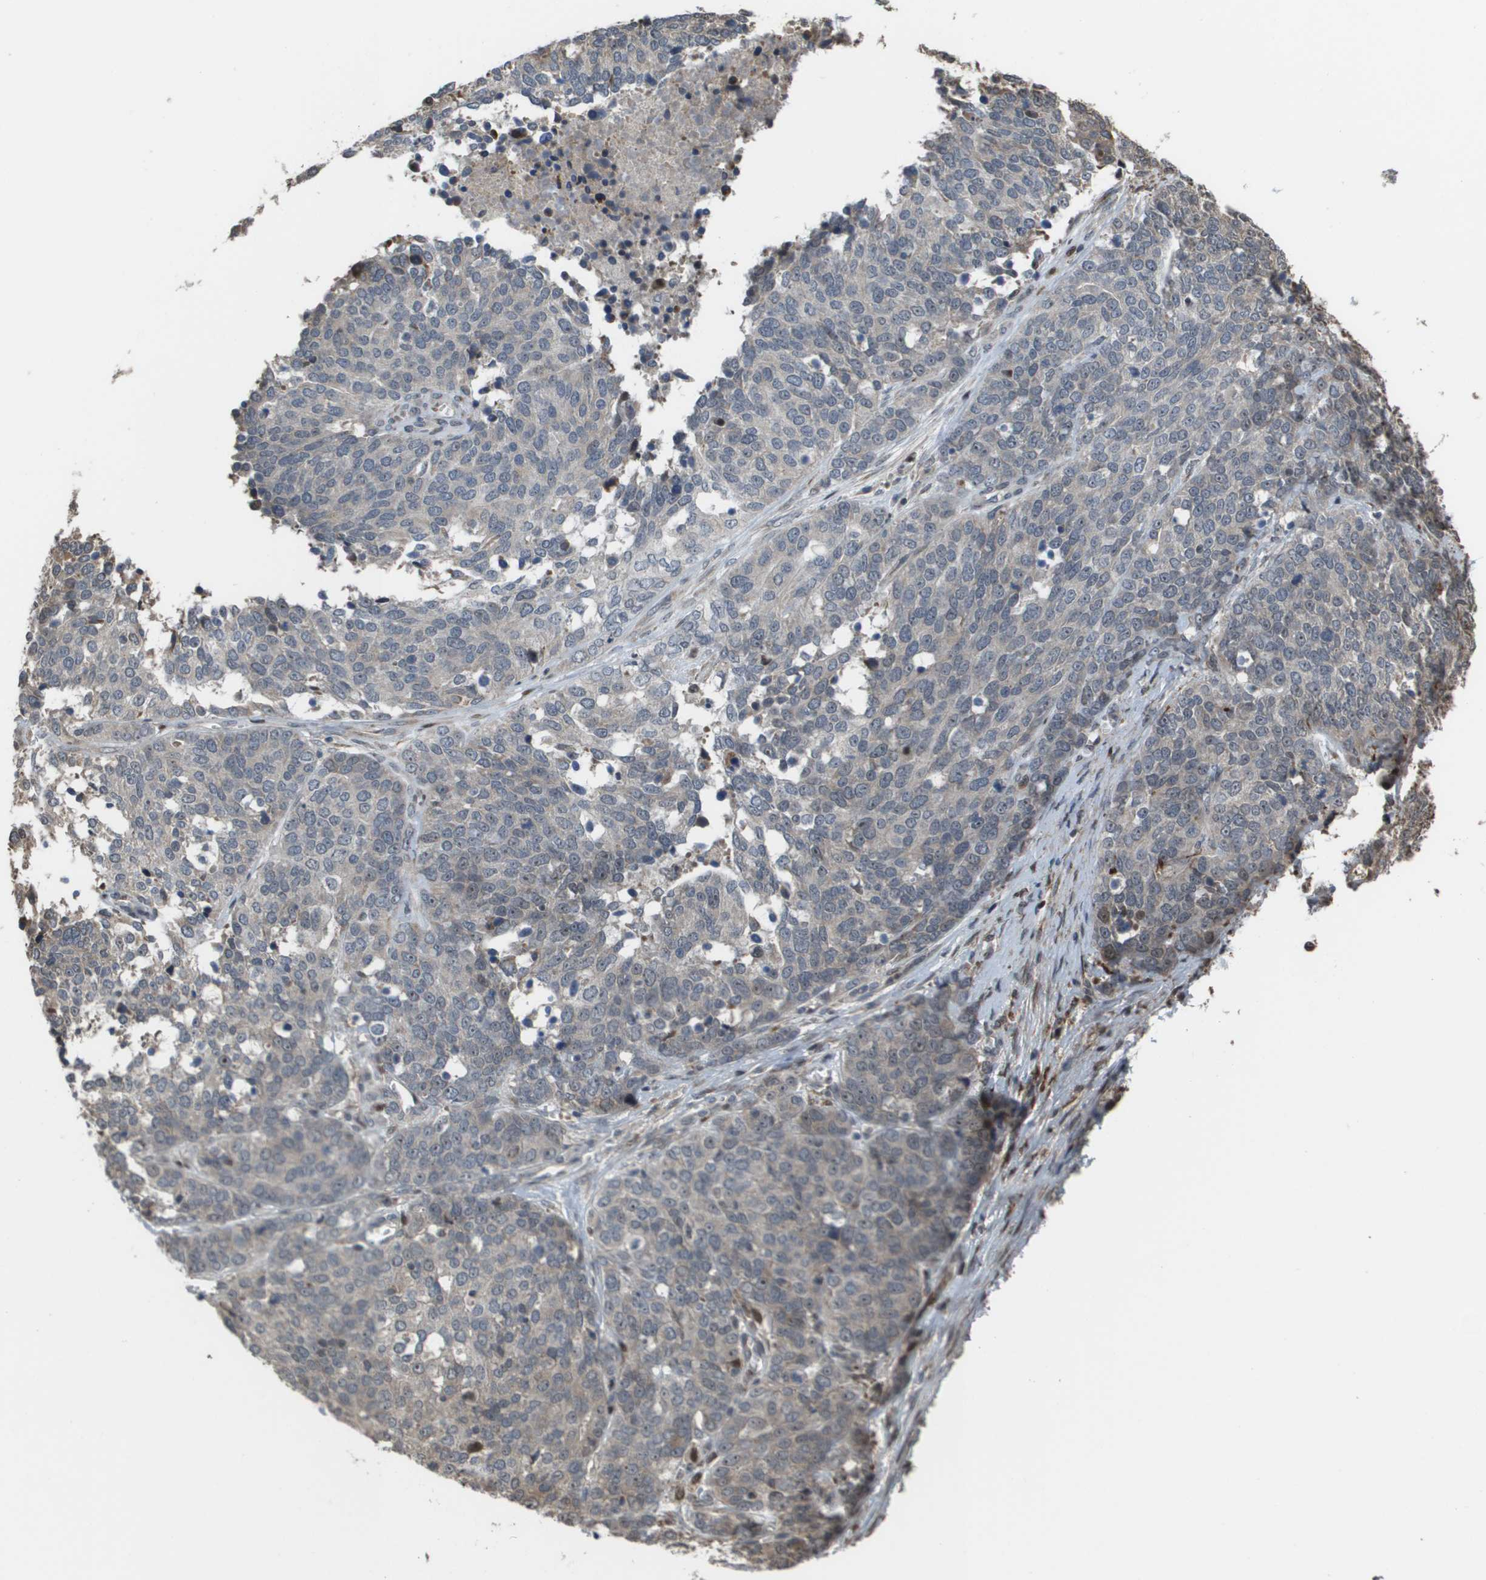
{"staining": {"intensity": "weak", "quantity": "<25%", "location": "cytoplasmic/membranous"}, "tissue": "ovarian cancer", "cell_type": "Tumor cells", "image_type": "cancer", "snomed": [{"axis": "morphology", "description": "Cystadenocarcinoma, serous, NOS"}, {"axis": "topography", "description": "Ovary"}], "caption": "Tumor cells show no significant expression in serous cystadenocarcinoma (ovarian).", "gene": "AXIN2", "patient": {"sex": "female", "age": 44}}